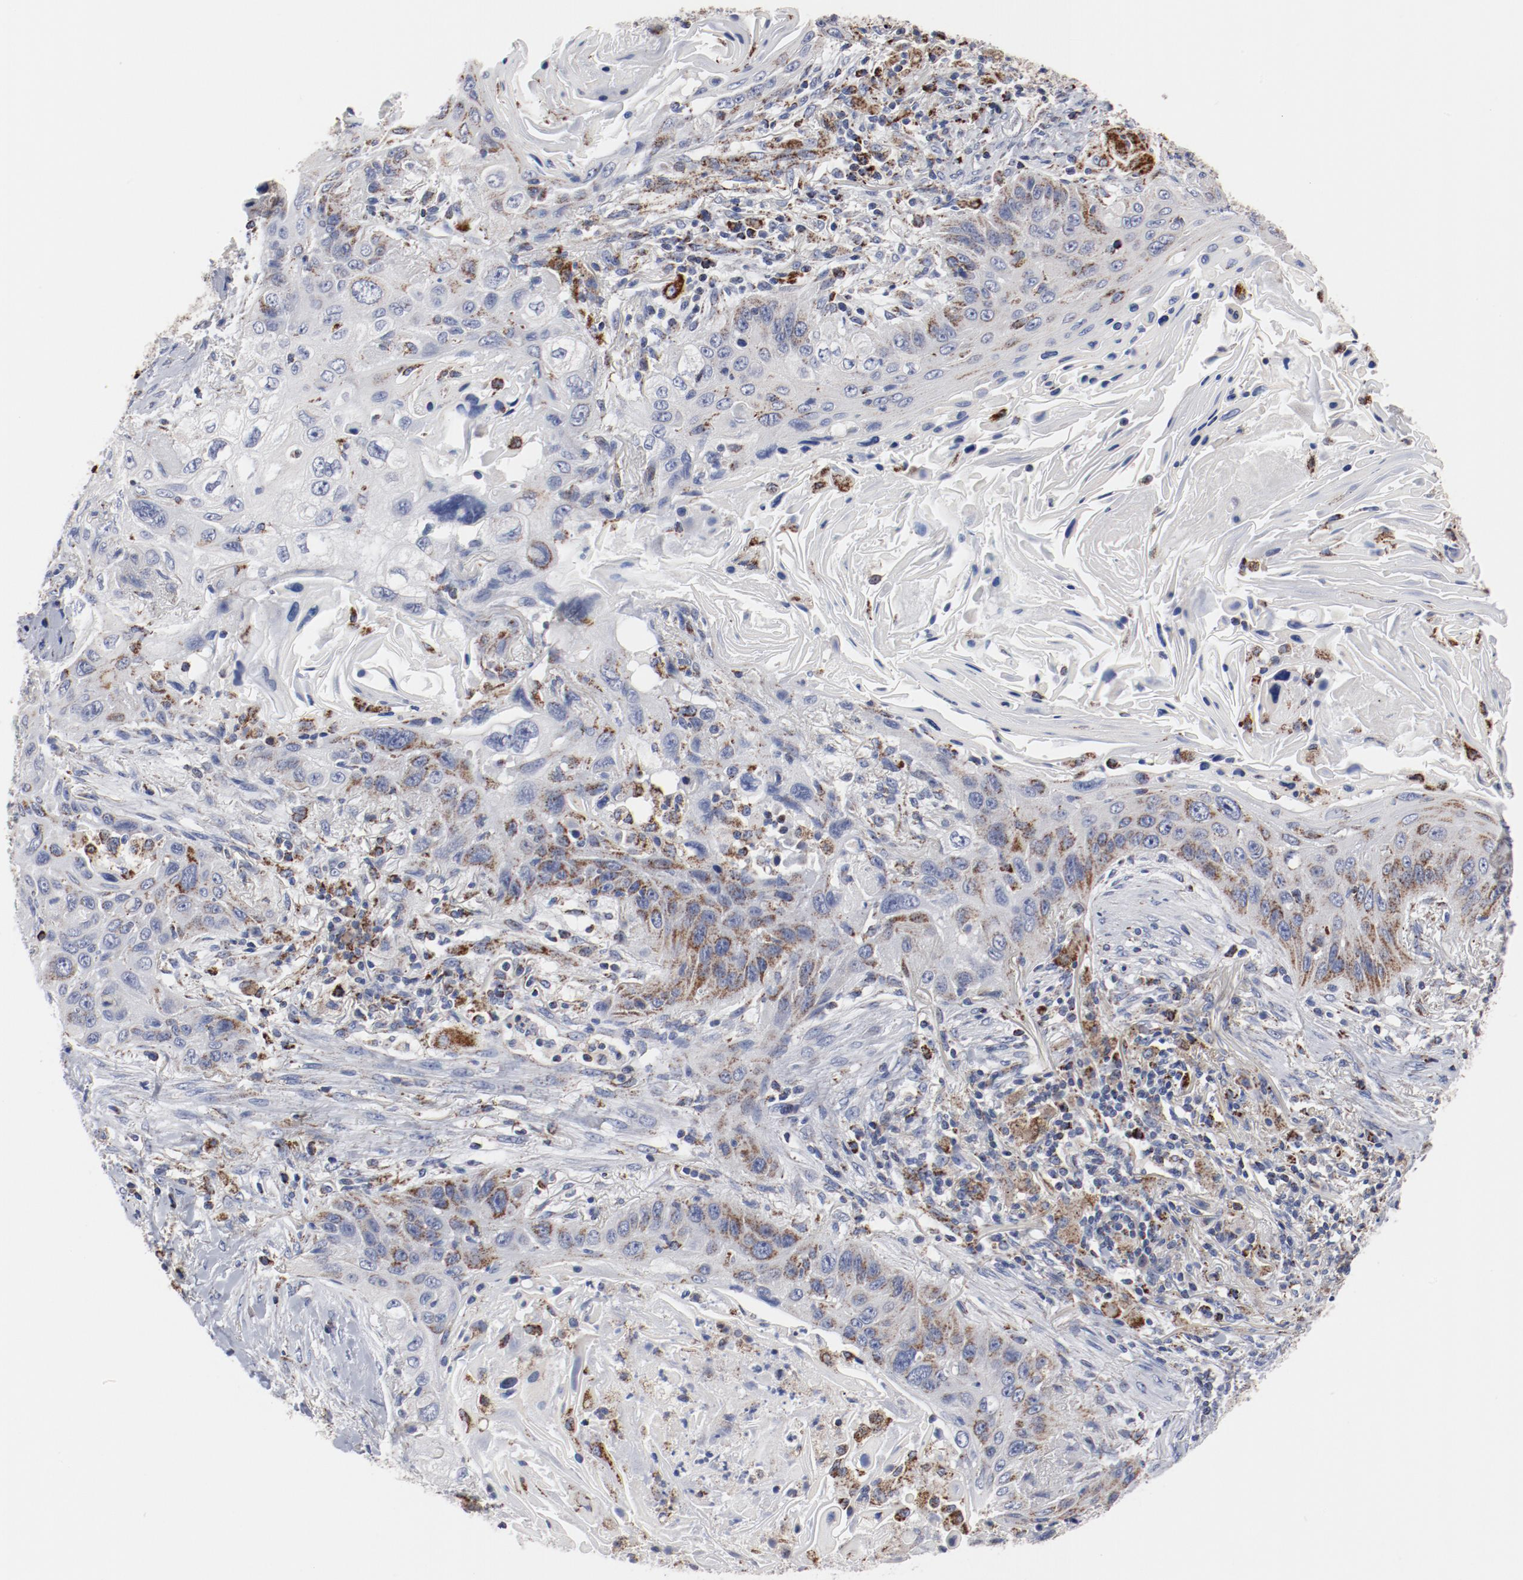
{"staining": {"intensity": "moderate", "quantity": "25%-75%", "location": "cytoplasmic/membranous"}, "tissue": "lung cancer", "cell_type": "Tumor cells", "image_type": "cancer", "snomed": [{"axis": "morphology", "description": "Squamous cell carcinoma, NOS"}, {"axis": "topography", "description": "Lung"}], "caption": "Immunohistochemistry (DAB (3,3'-diaminobenzidine)) staining of lung cancer (squamous cell carcinoma) demonstrates moderate cytoplasmic/membranous protein positivity in approximately 25%-75% of tumor cells.", "gene": "NDUFV2", "patient": {"sex": "female", "age": 67}}